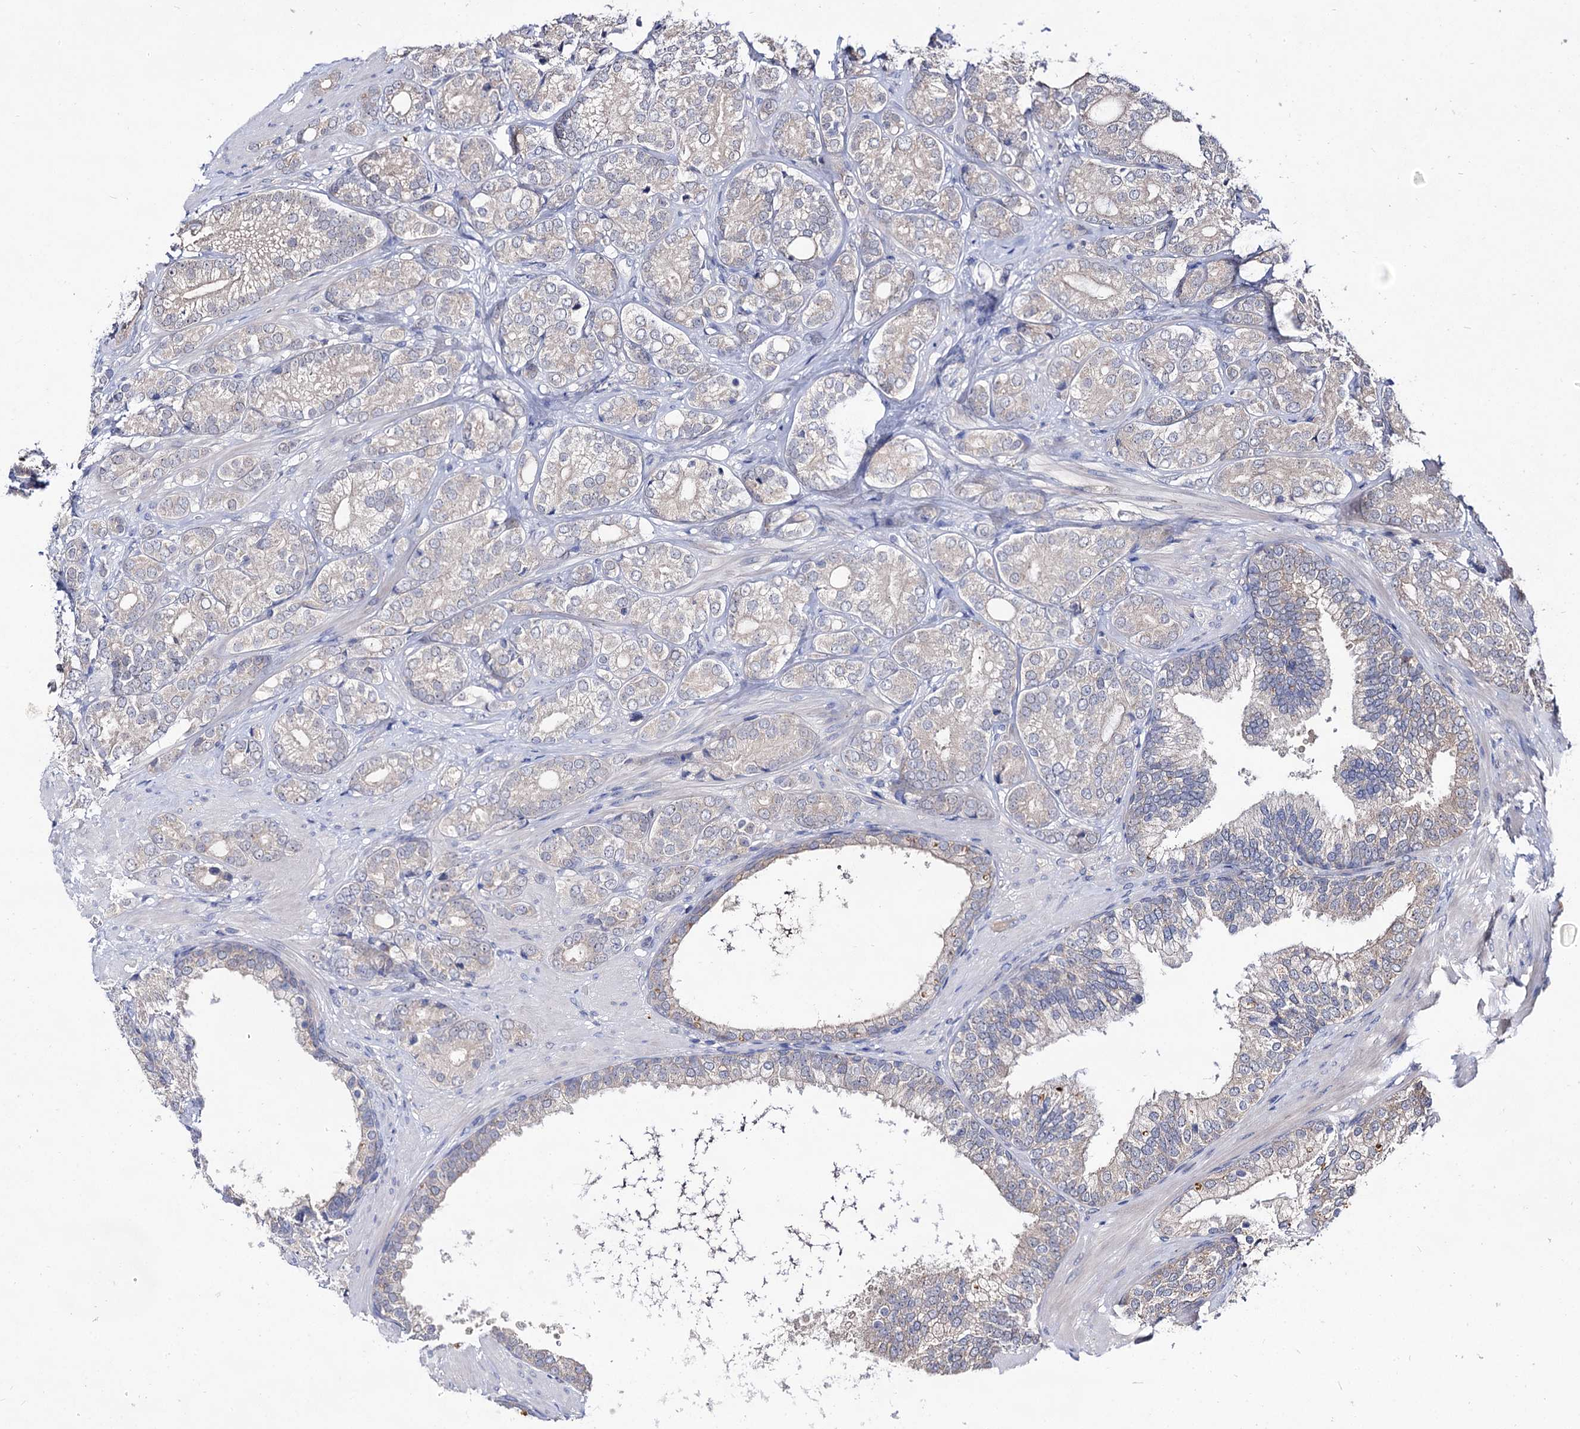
{"staining": {"intensity": "negative", "quantity": "none", "location": "none"}, "tissue": "prostate cancer", "cell_type": "Tumor cells", "image_type": "cancer", "snomed": [{"axis": "morphology", "description": "Adenocarcinoma, High grade"}, {"axis": "topography", "description": "Prostate"}], "caption": "High-grade adenocarcinoma (prostate) was stained to show a protein in brown. There is no significant staining in tumor cells. (DAB (3,3'-diaminobenzidine) IHC, high magnification).", "gene": "ACTR6", "patient": {"sex": "male", "age": 60}}